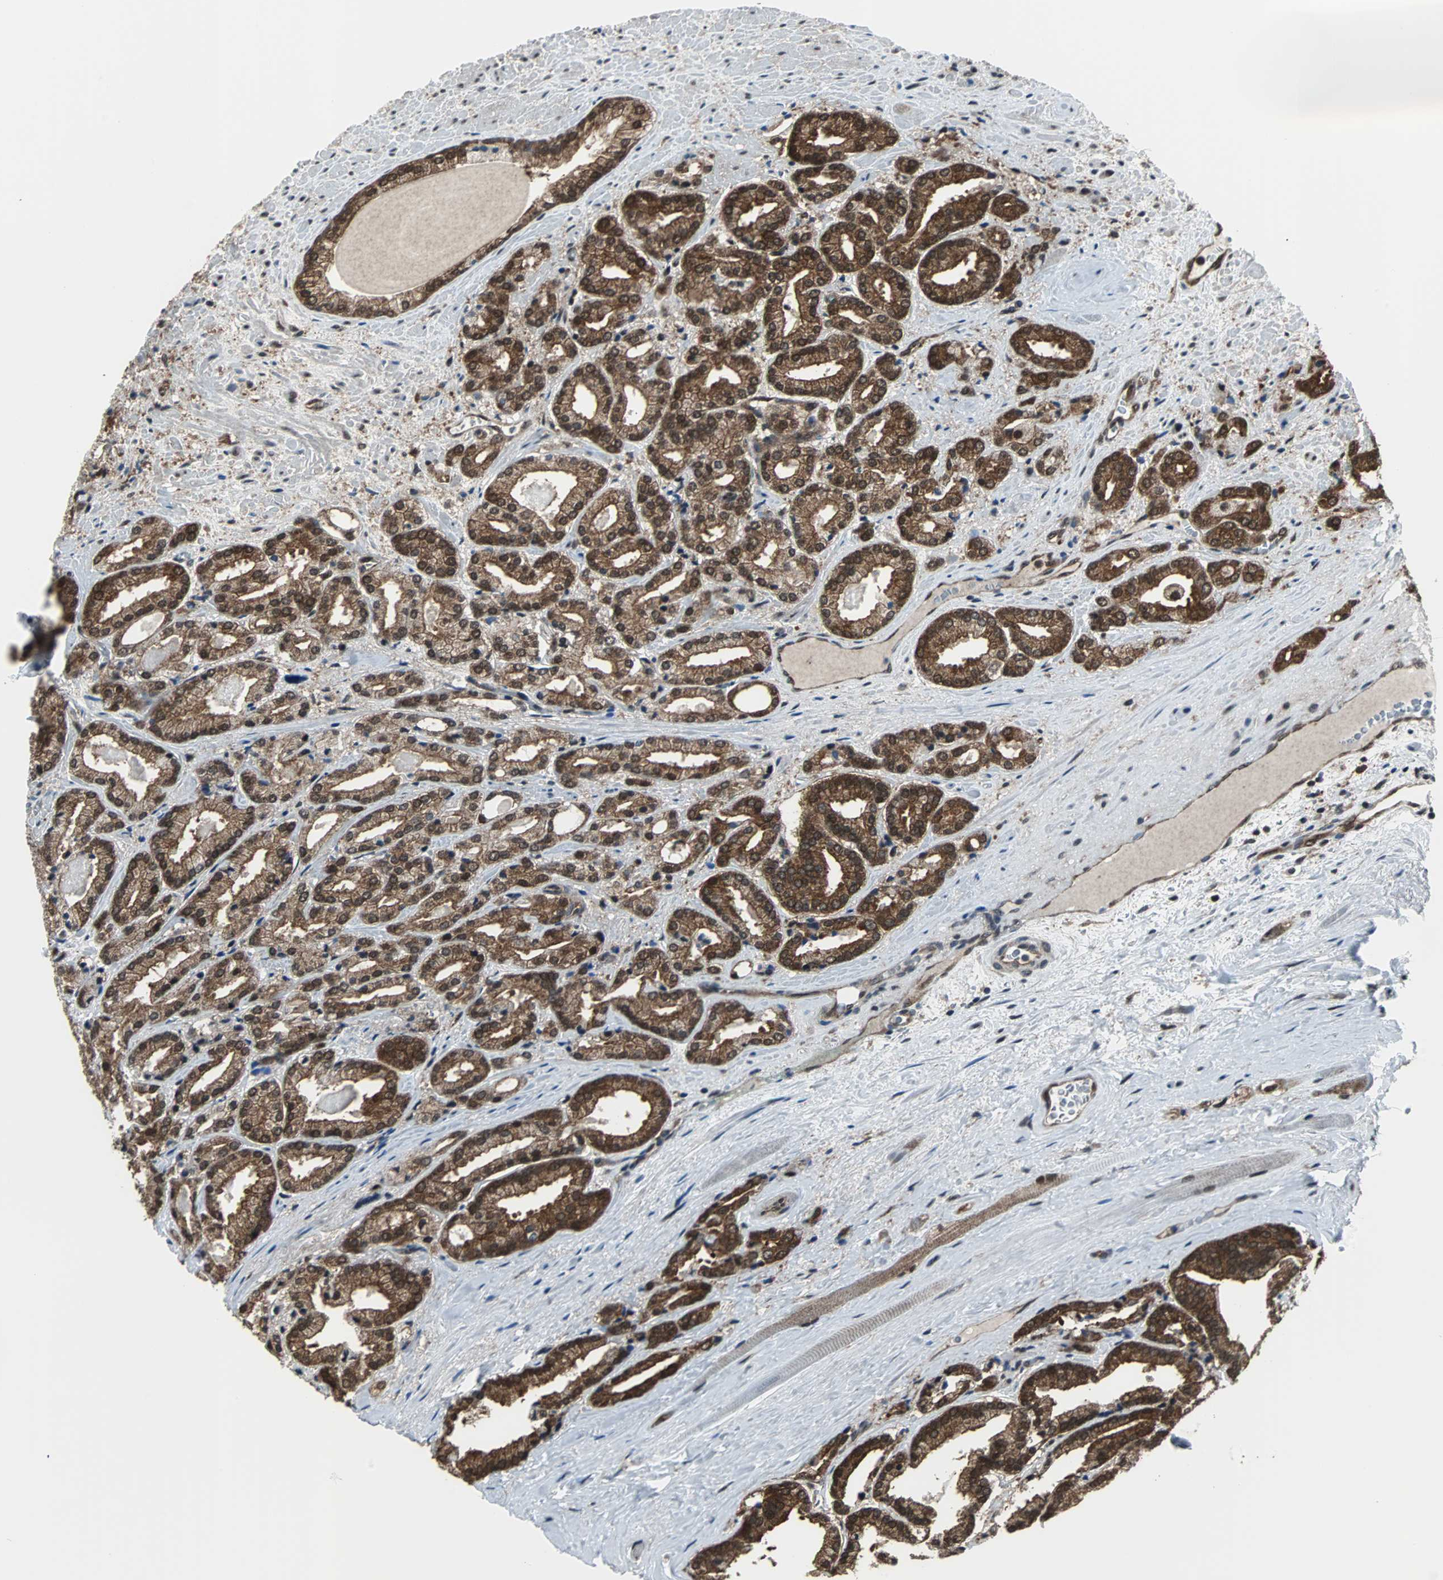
{"staining": {"intensity": "strong", "quantity": ">75%", "location": "cytoplasmic/membranous,nuclear"}, "tissue": "prostate cancer", "cell_type": "Tumor cells", "image_type": "cancer", "snomed": [{"axis": "morphology", "description": "Adenocarcinoma, Low grade"}, {"axis": "topography", "description": "Prostate"}], "caption": "The photomicrograph reveals immunohistochemical staining of prostate cancer. There is strong cytoplasmic/membranous and nuclear expression is identified in about >75% of tumor cells. (IHC, brightfield microscopy, high magnification).", "gene": "VCP", "patient": {"sex": "male", "age": 59}}